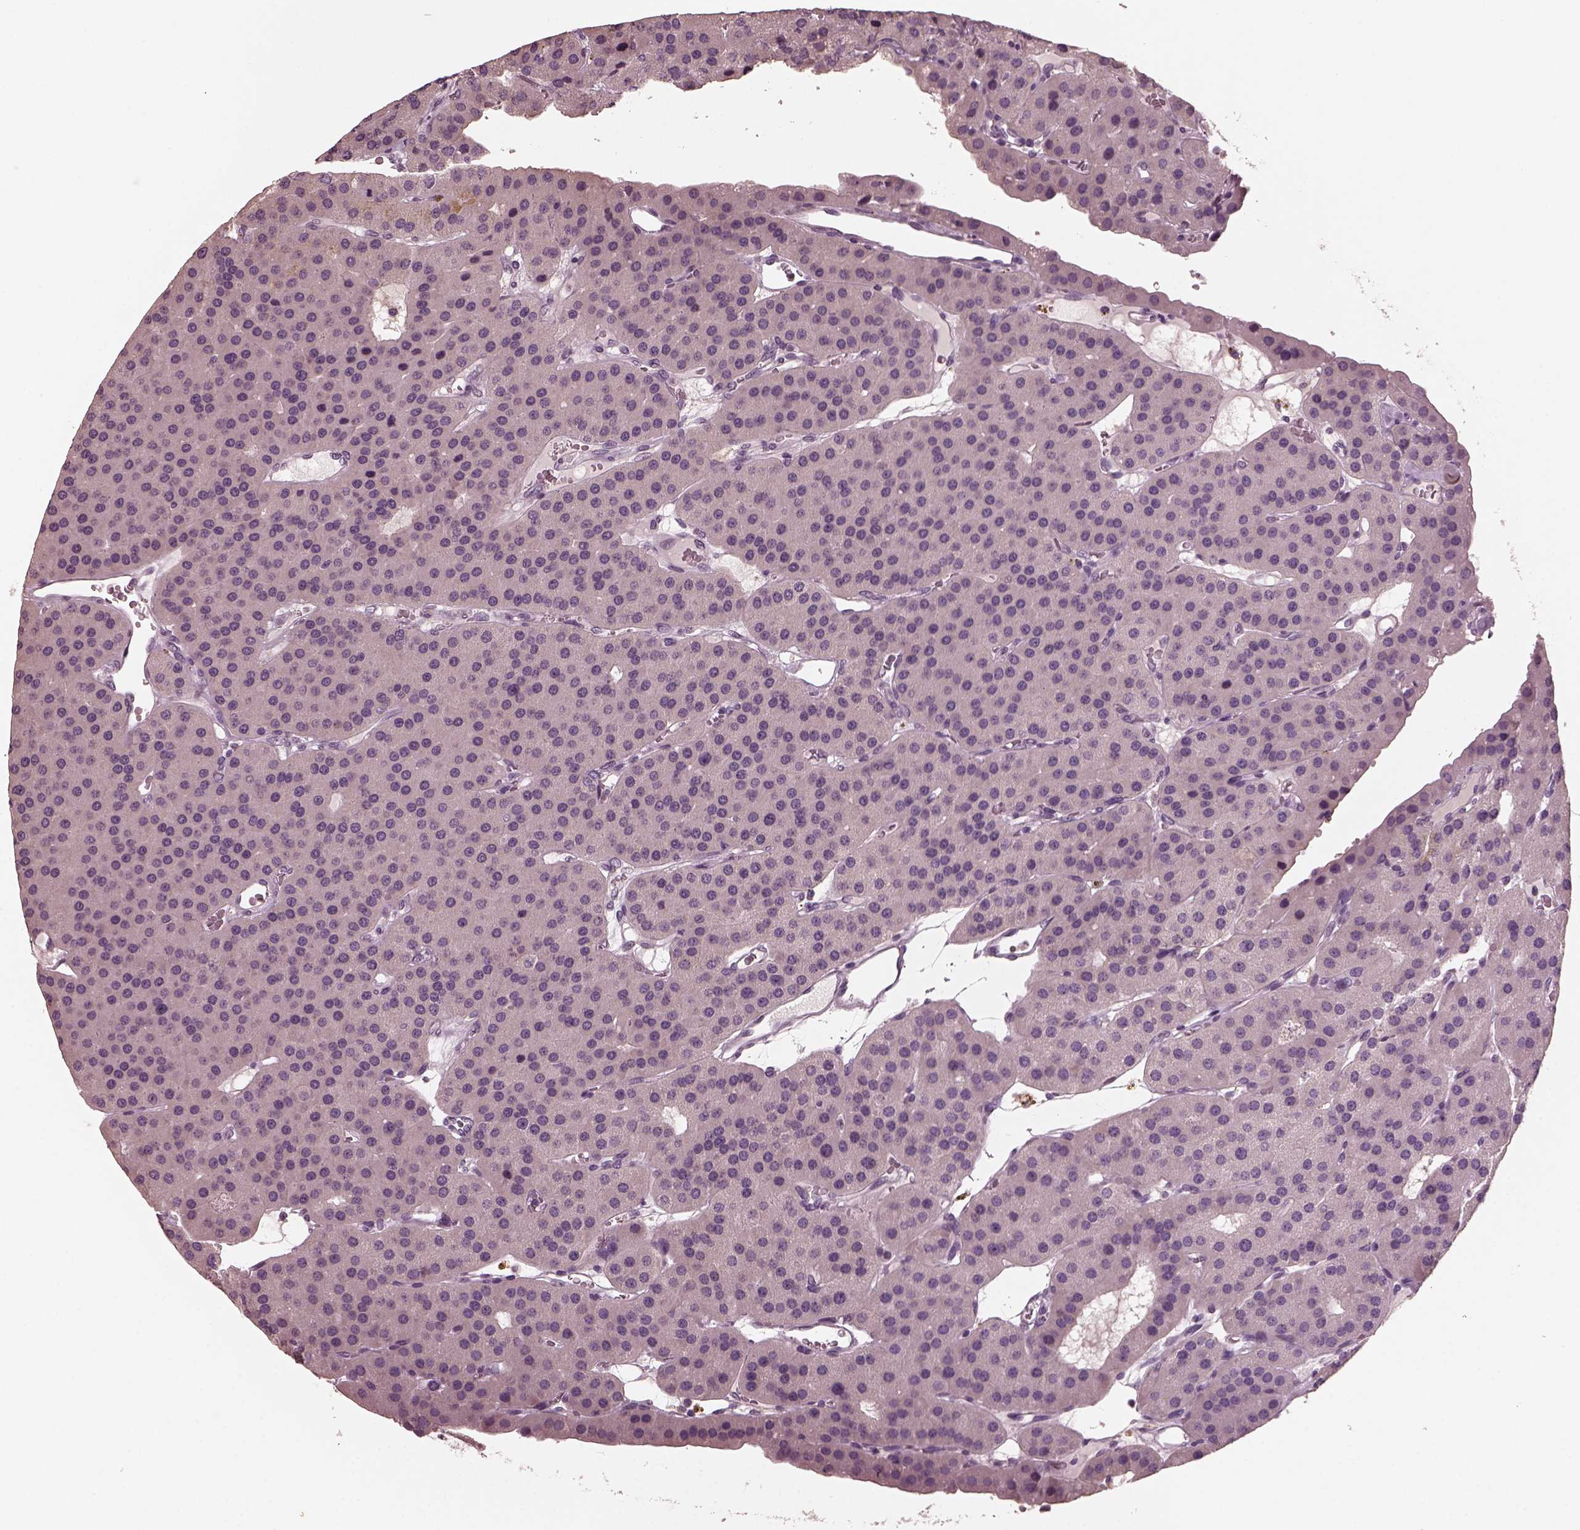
{"staining": {"intensity": "negative", "quantity": "none", "location": "none"}, "tissue": "parathyroid gland", "cell_type": "Glandular cells", "image_type": "normal", "snomed": [{"axis": "morphology", "description": "Normal tissue, NOS"}, {"axis": "morphology", "description": "Adenoma, NOS"}, {"axis": "topography", "description": "Parathyroid gland"}], "caption": "Human parathyroid gland stained for a protein using IHC exhibits no staining in glandular cells.", "gene": "RCVRN", "patient": {"sex": "female", "age": 86}}